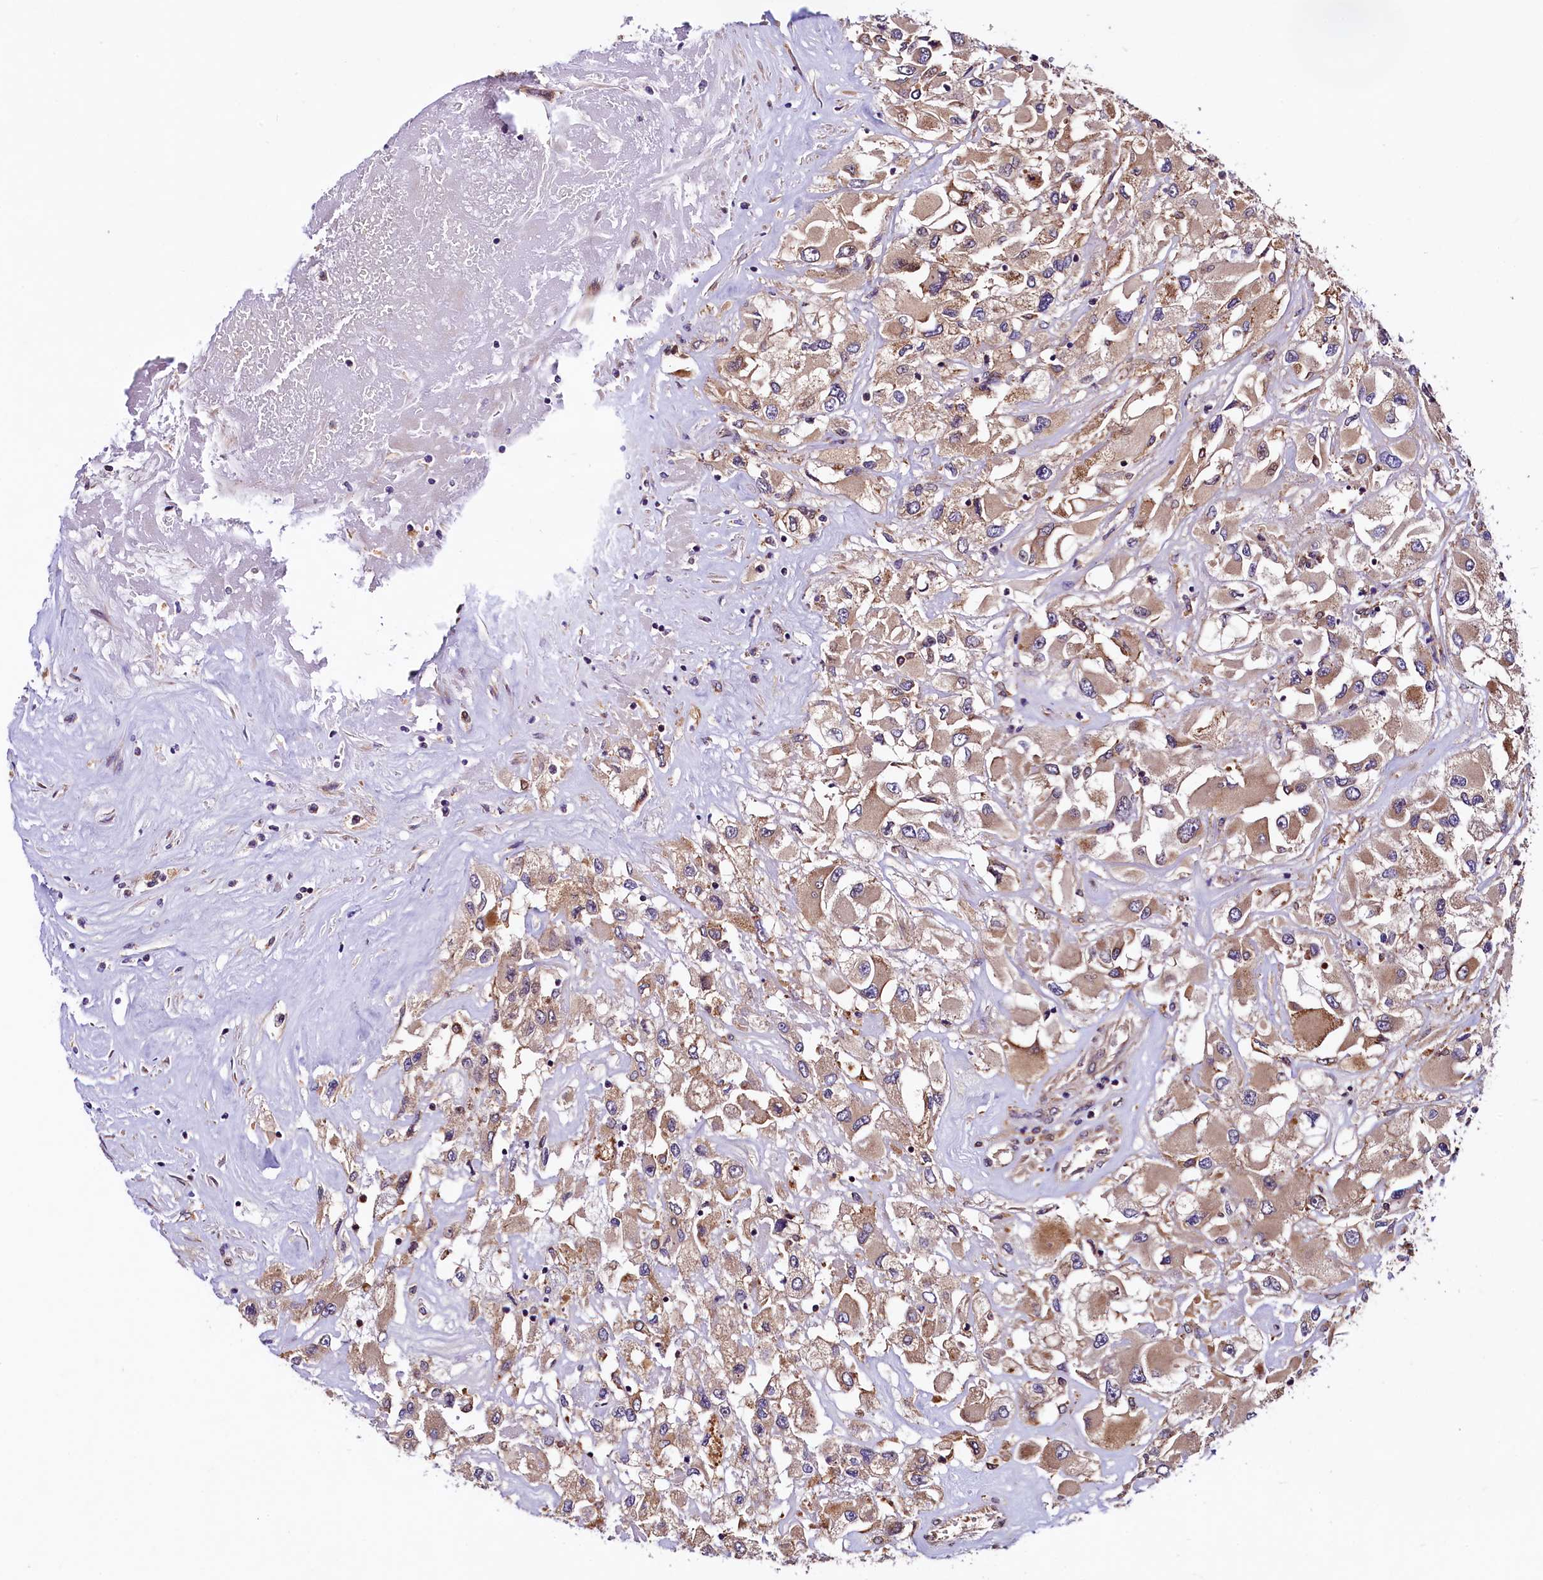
{"staining": {"intensity": "weak", "quantity": ">75%", "location": "cytoplasmic/membranous"}, "tissue": "renal cancer", "cell_type": "Tumor cells", "image_type": "cancer", "snomed": [{"axis": "morphology", "description": "Adenocarcinoma, NOS"}, {"axis": "topography", "description": "Kidney"}], "caption": "Immunohistochemical staining of renal cancer (adenocarcinoma) reveals low levels of weak cytoplasmic/membranous staining in approximately >75% of tumor cells.", "gene": "VPS35", "patient": {"sex": "female", "age": 52}}